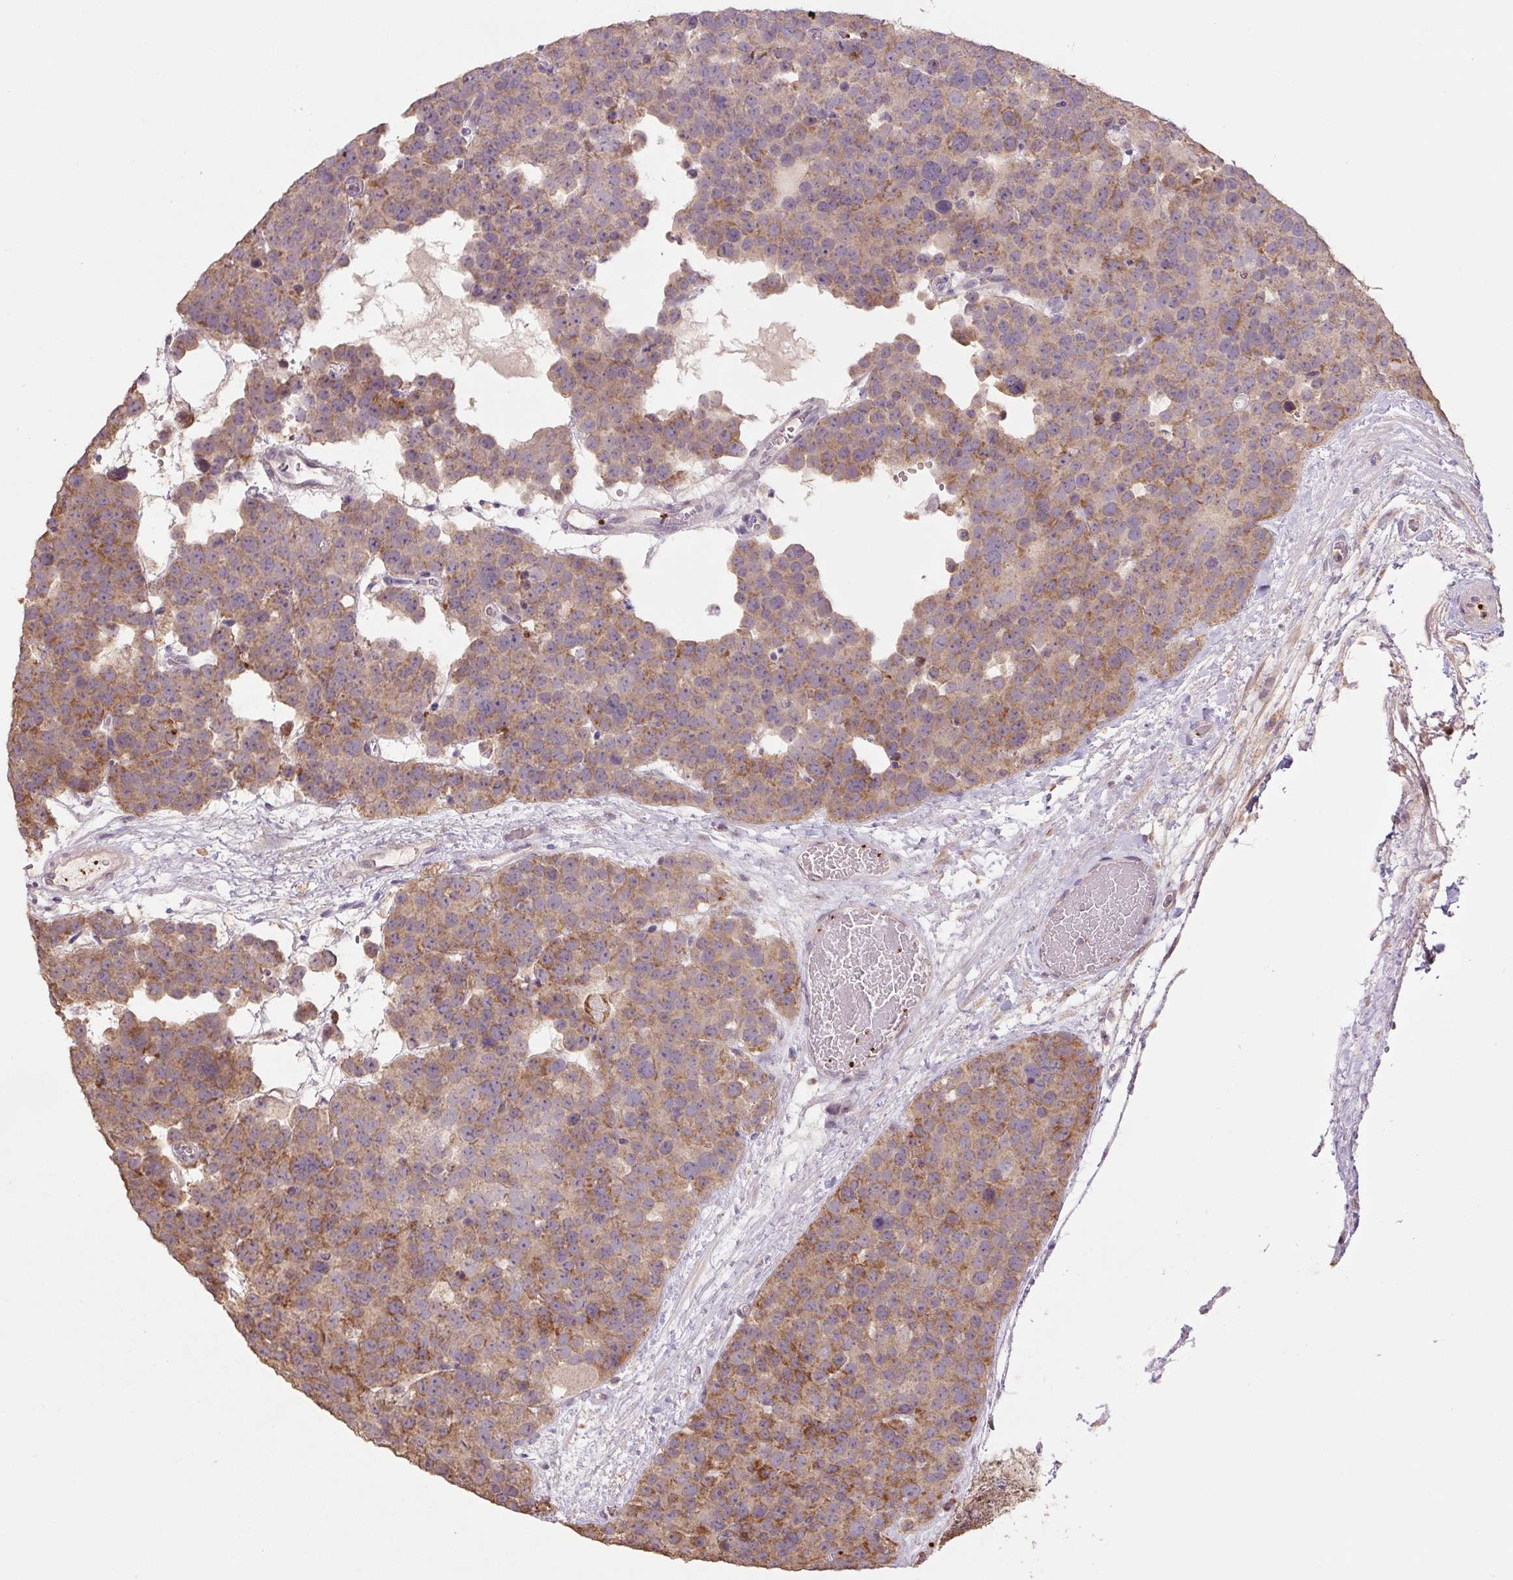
{"staining": {"intensity": "moderate", "quantity": ">75%", "location": "cytoplasmic/membranous"}, "tissue": "testis cancer", "cell_type": "Tumor cells", "image_type": "cancer", "snomed": [{"axis": "morphology", "description": "Seminoma, NOS"}, {"axis": "topography", "description": "Testis"}], "caption": "This is an image of immunohistochemistry staining of testis cancer, which shows moderate staining in the cytoplasmic/membranous of tumor cells.", "gene": "TMEM160", "patient": {"sex": "male", "age": 71}}